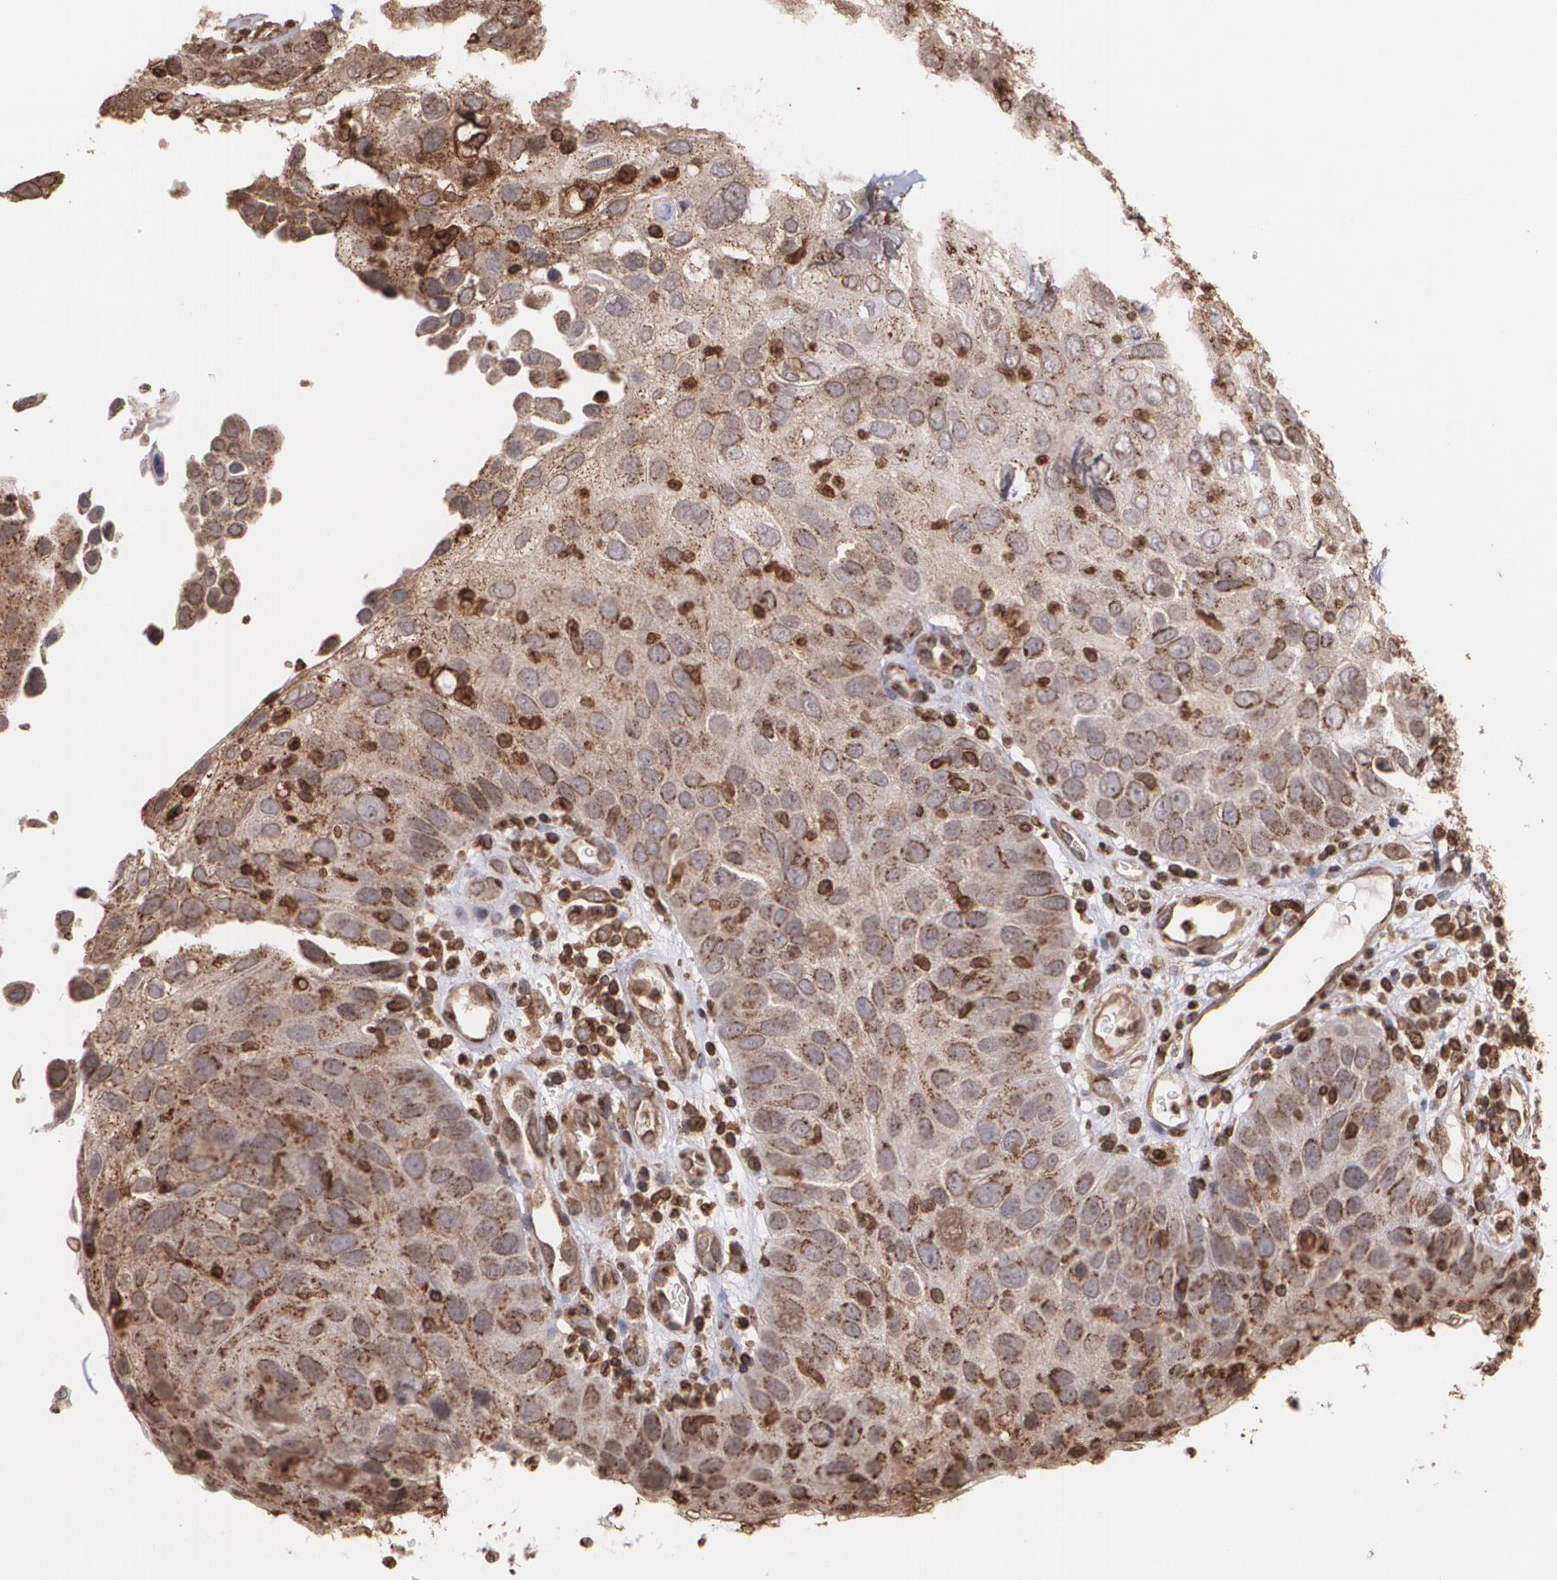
{"staining": {"intensity": "moderate", "quantity": ">75%", "location": "cytoplasmic/membranous"}, "tissue": "skin cancer", "cell_type": "Tumor cells", "image_type": "cancer", "snomed": [{"axis": "morphology", "description": "Squamous cell carcinoma, NOS"}, {"axis": "topography", "description": "Skin"}], "caption": "Protein analysis of skin cancer (squamous cell carcinoma) tissue displays moderate cytoplasmic/membranous positivity in about >75% of tumor cells. Nuclei are stained in blue.", "gene": "TRIP11", "patient": {"sex": "male", "age": 87}}